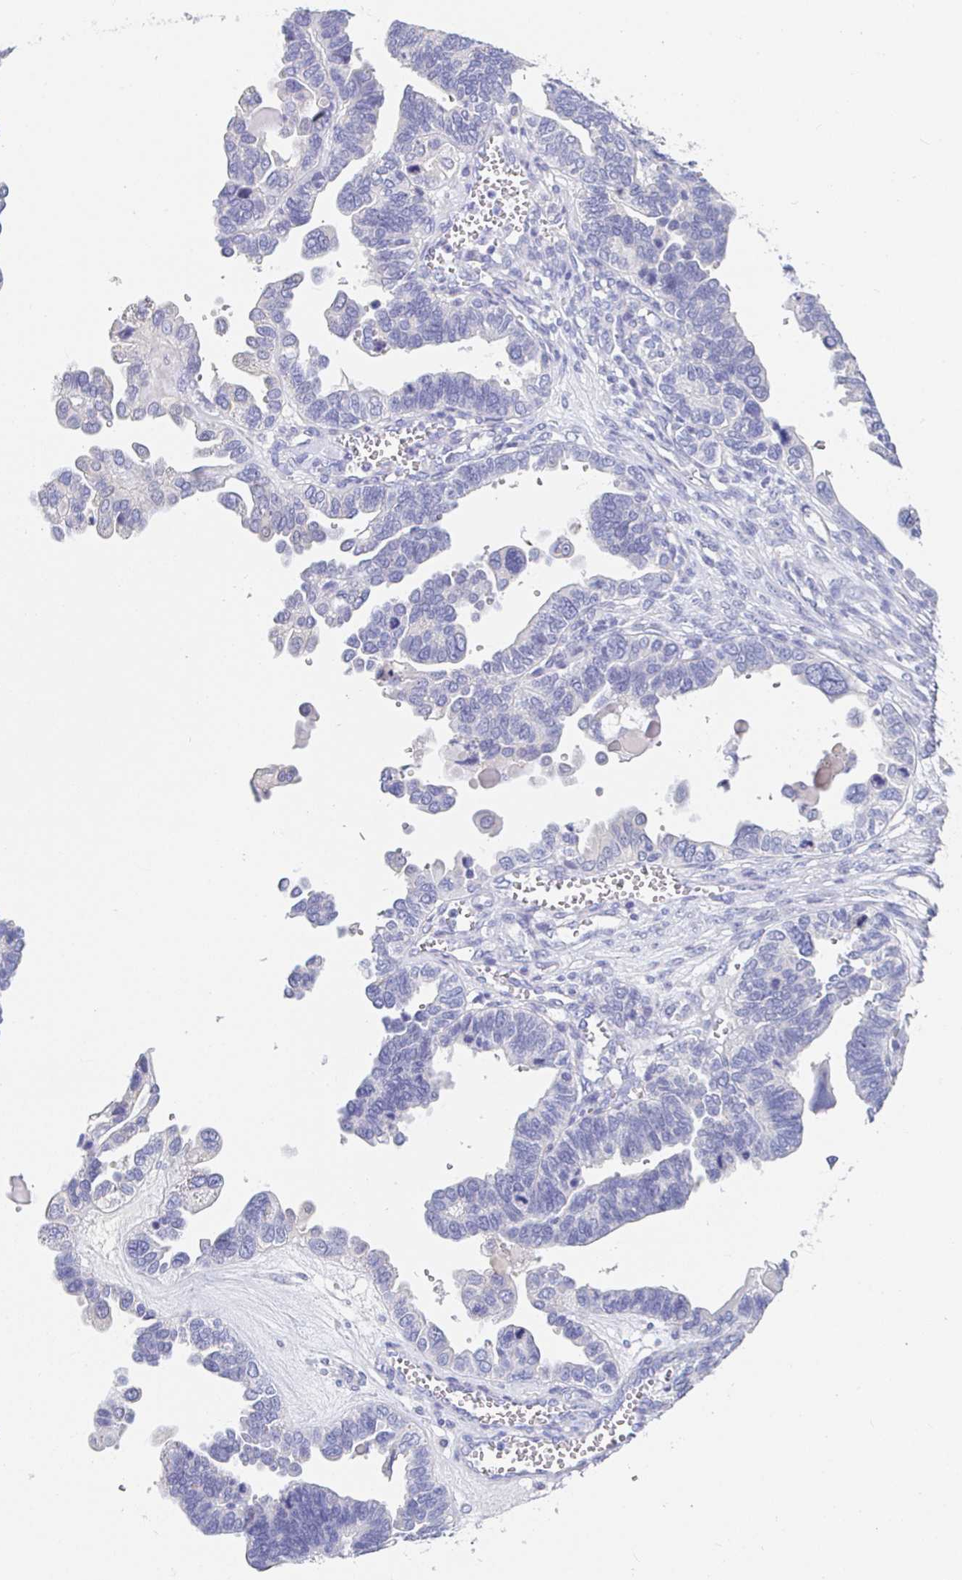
{"staining": {"intensity": "negative", "quantity": "none", "location": "none"}, "tissue": "ovarian cancer", "cell_type": "Tumor cells", "image_type": "cancer", "snomed": [{"axis": "morphology", "description": "Cystadenocarcinoma, serous, NOS"}, {"axis": "topography", "description": "Ovary"}], "caption": "An immunohistochemistry micrograph of ovarian cancer is shown. There is no staining in tumor cells of ovarian cancer.", "gene": "PDE6B", "patient": {"sex": "female", "age": 51}}